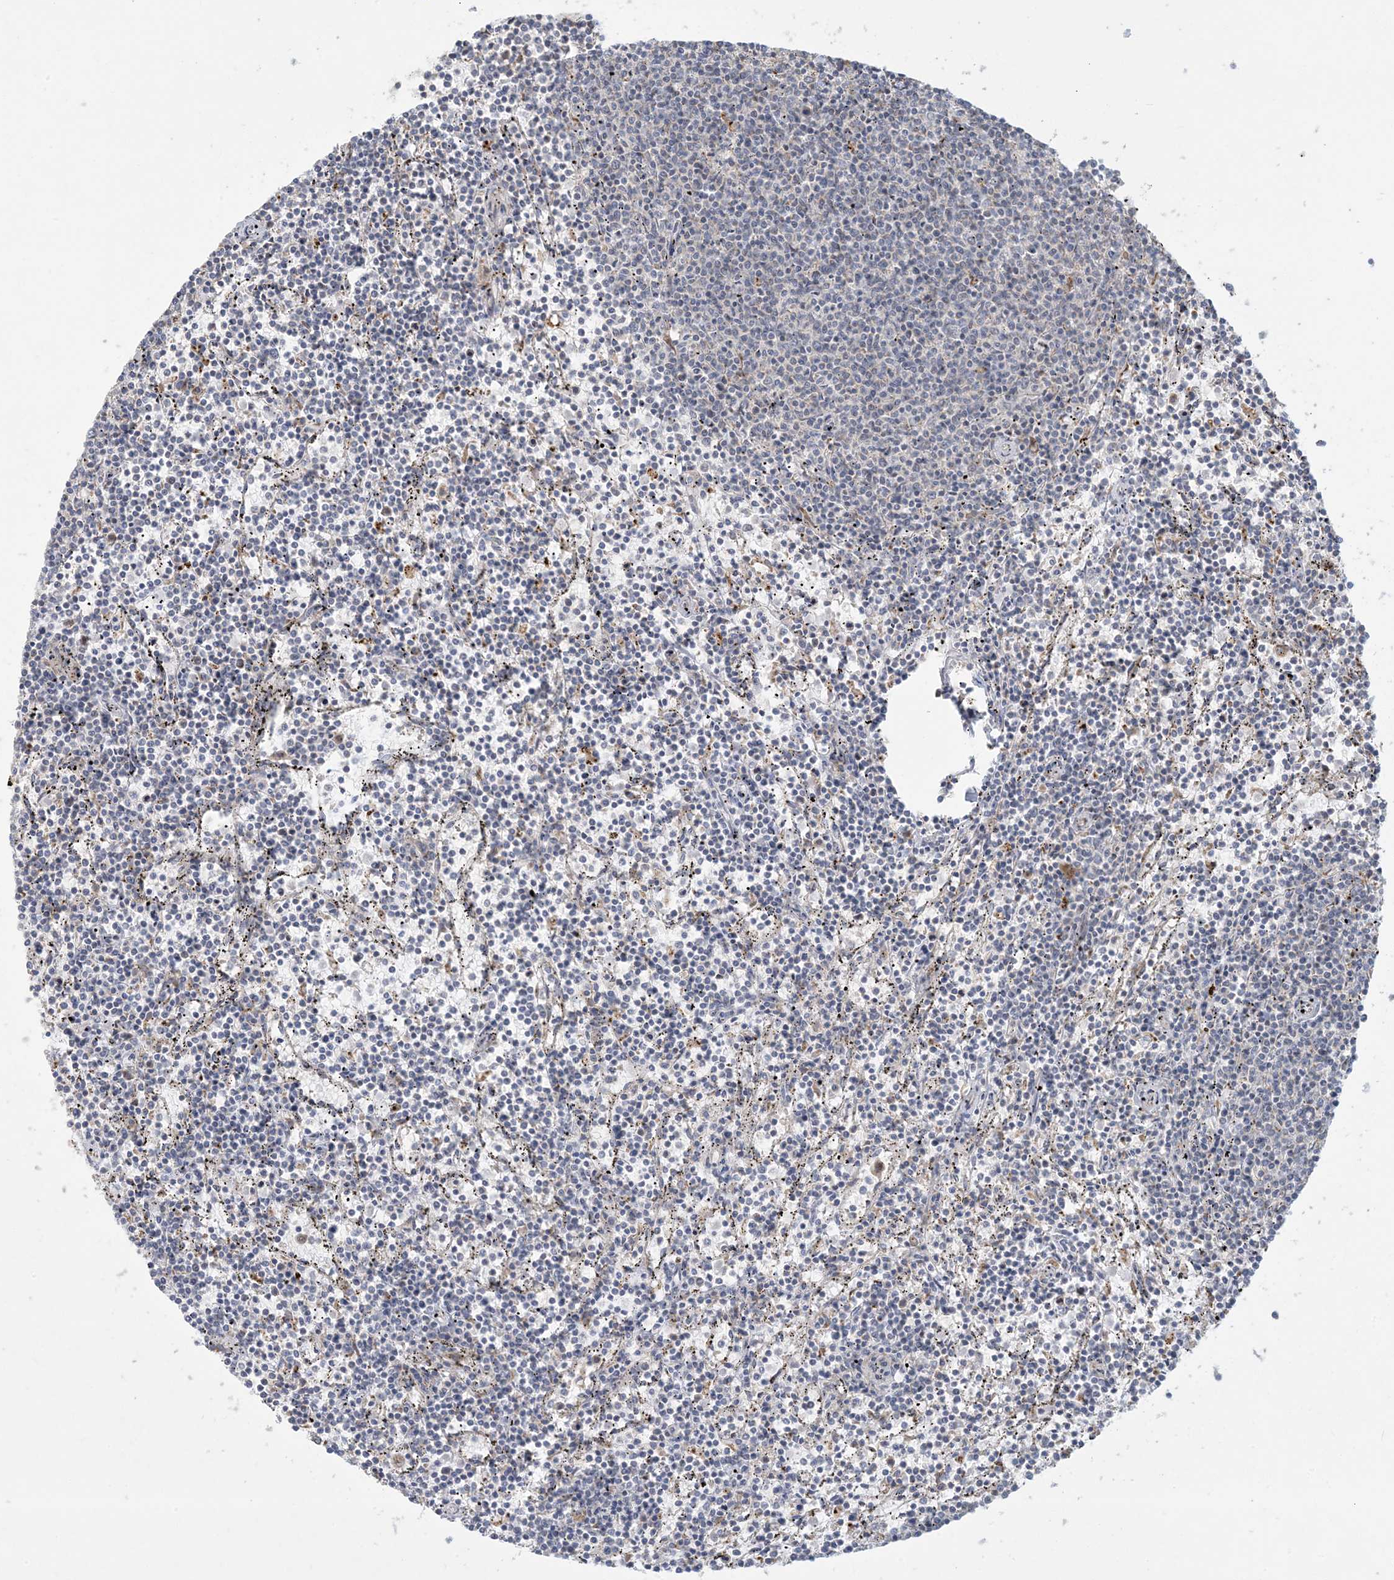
{"staining": {"intensity": "negative", "quantity": "none", "location": "none"}, "tissue": "lymphoma", "cell_type": "Tumor cells", "image_type": "cancer", "snomed": [{"axis": "morphology", "description": "Malignant lymphoma, non-Hodgkin's type, Low grade"}, {"axis": "topography", "description": "Spleen"}], "caption": "DAB immunohistochemical staining of lymphoma shows no significant positivity in tumor cells.", "gene": "MCAT", "patient": {"sex": "female", "age": 50}}